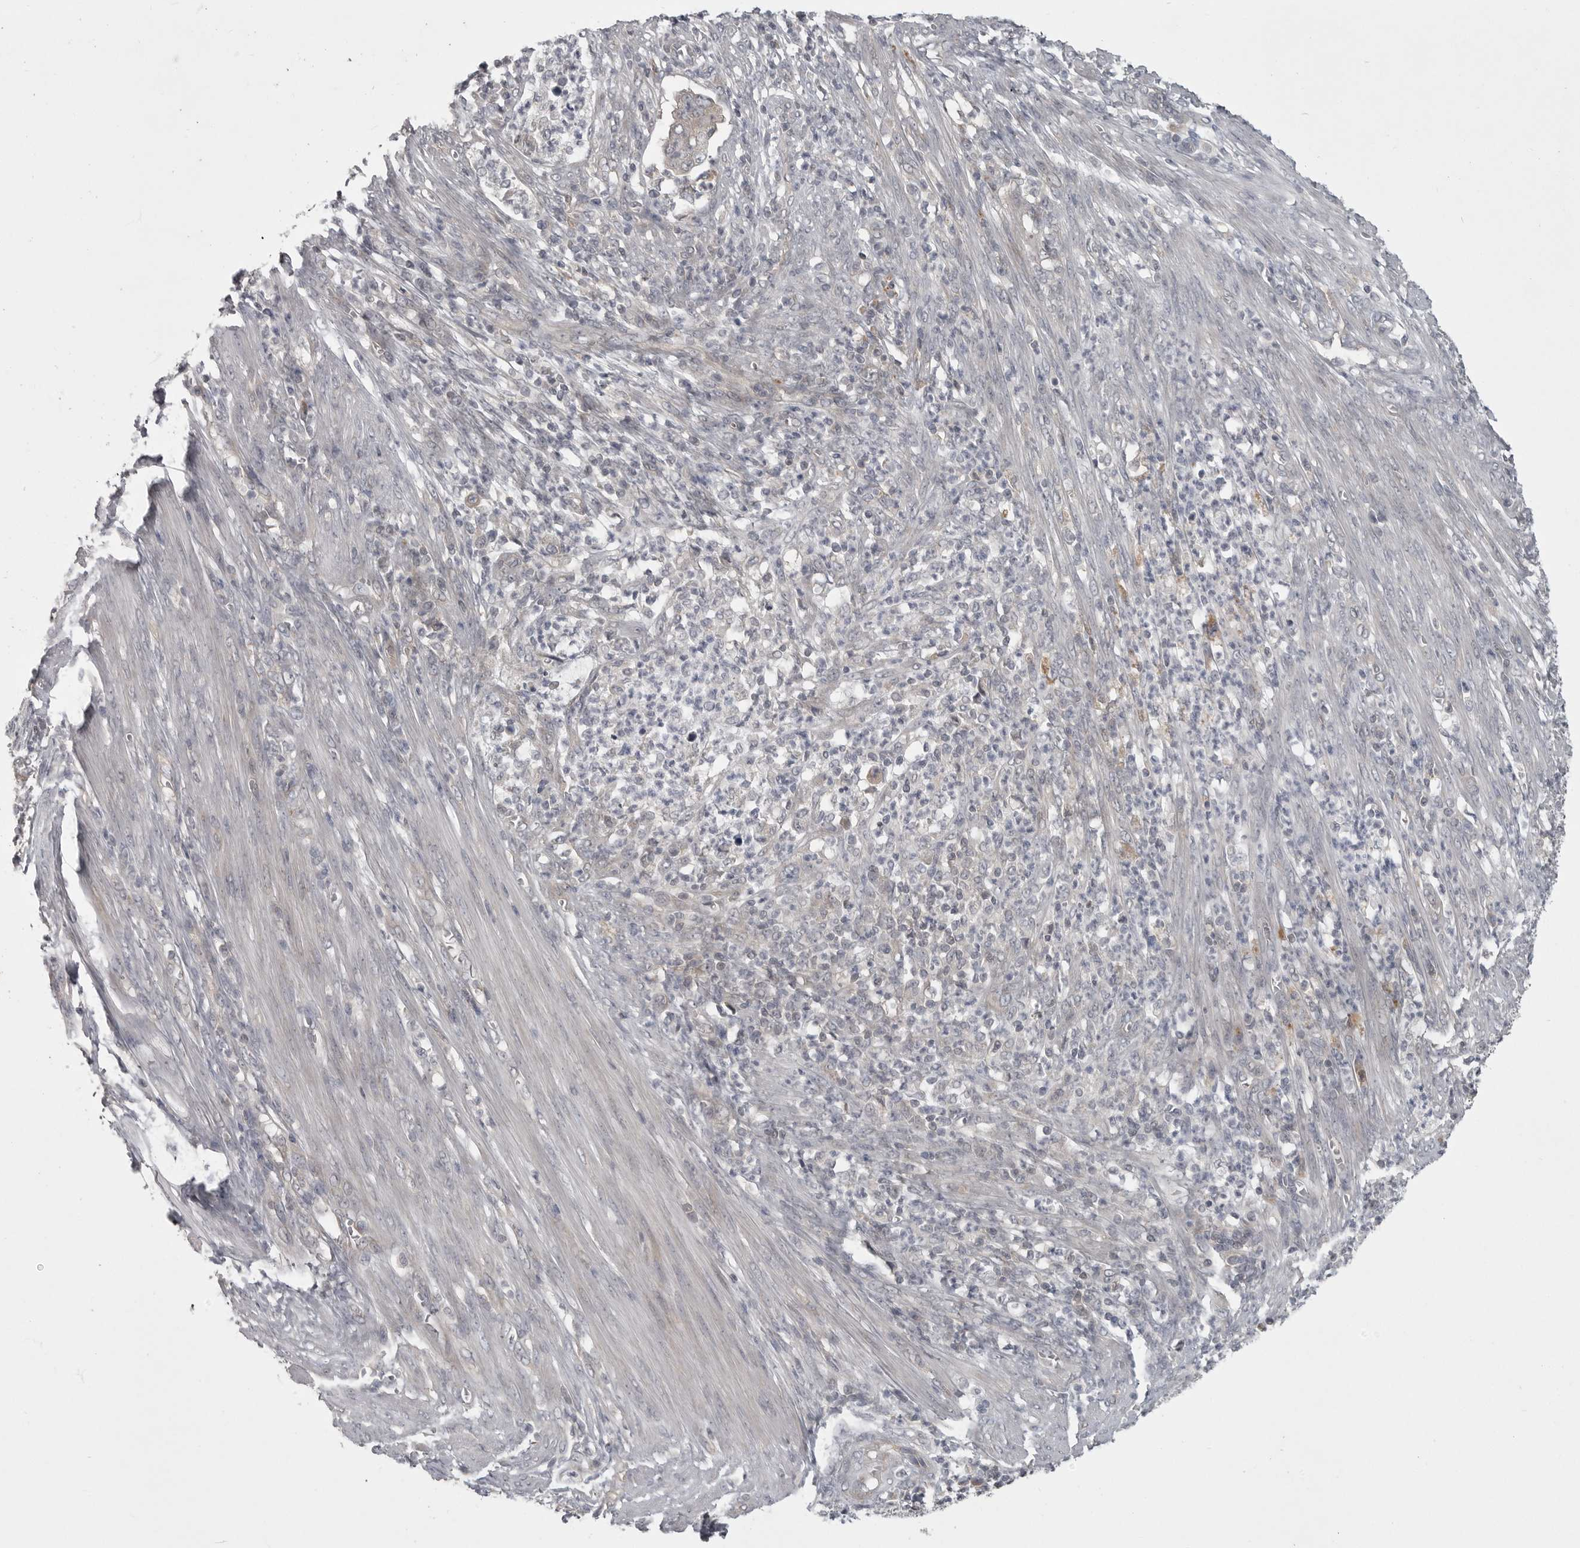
{"staining": {"intensity": "negative", "quantity": "none", "location": "none"}, "tissue": "endometrial cancer", "cell_type": "Tumor cells", "image_type": "cancer", "snomed": [{"axis": "morphology", "description": "Adenocarcinoma, NOS"}, {"axis": "topography", "description": "Endometrium"}], "caption": "IHC of endometrial adenocarcinoma reveals no expression in tumor cells.", "gene": "PHF13", "patient": {"sex": "female", "age": 49}}